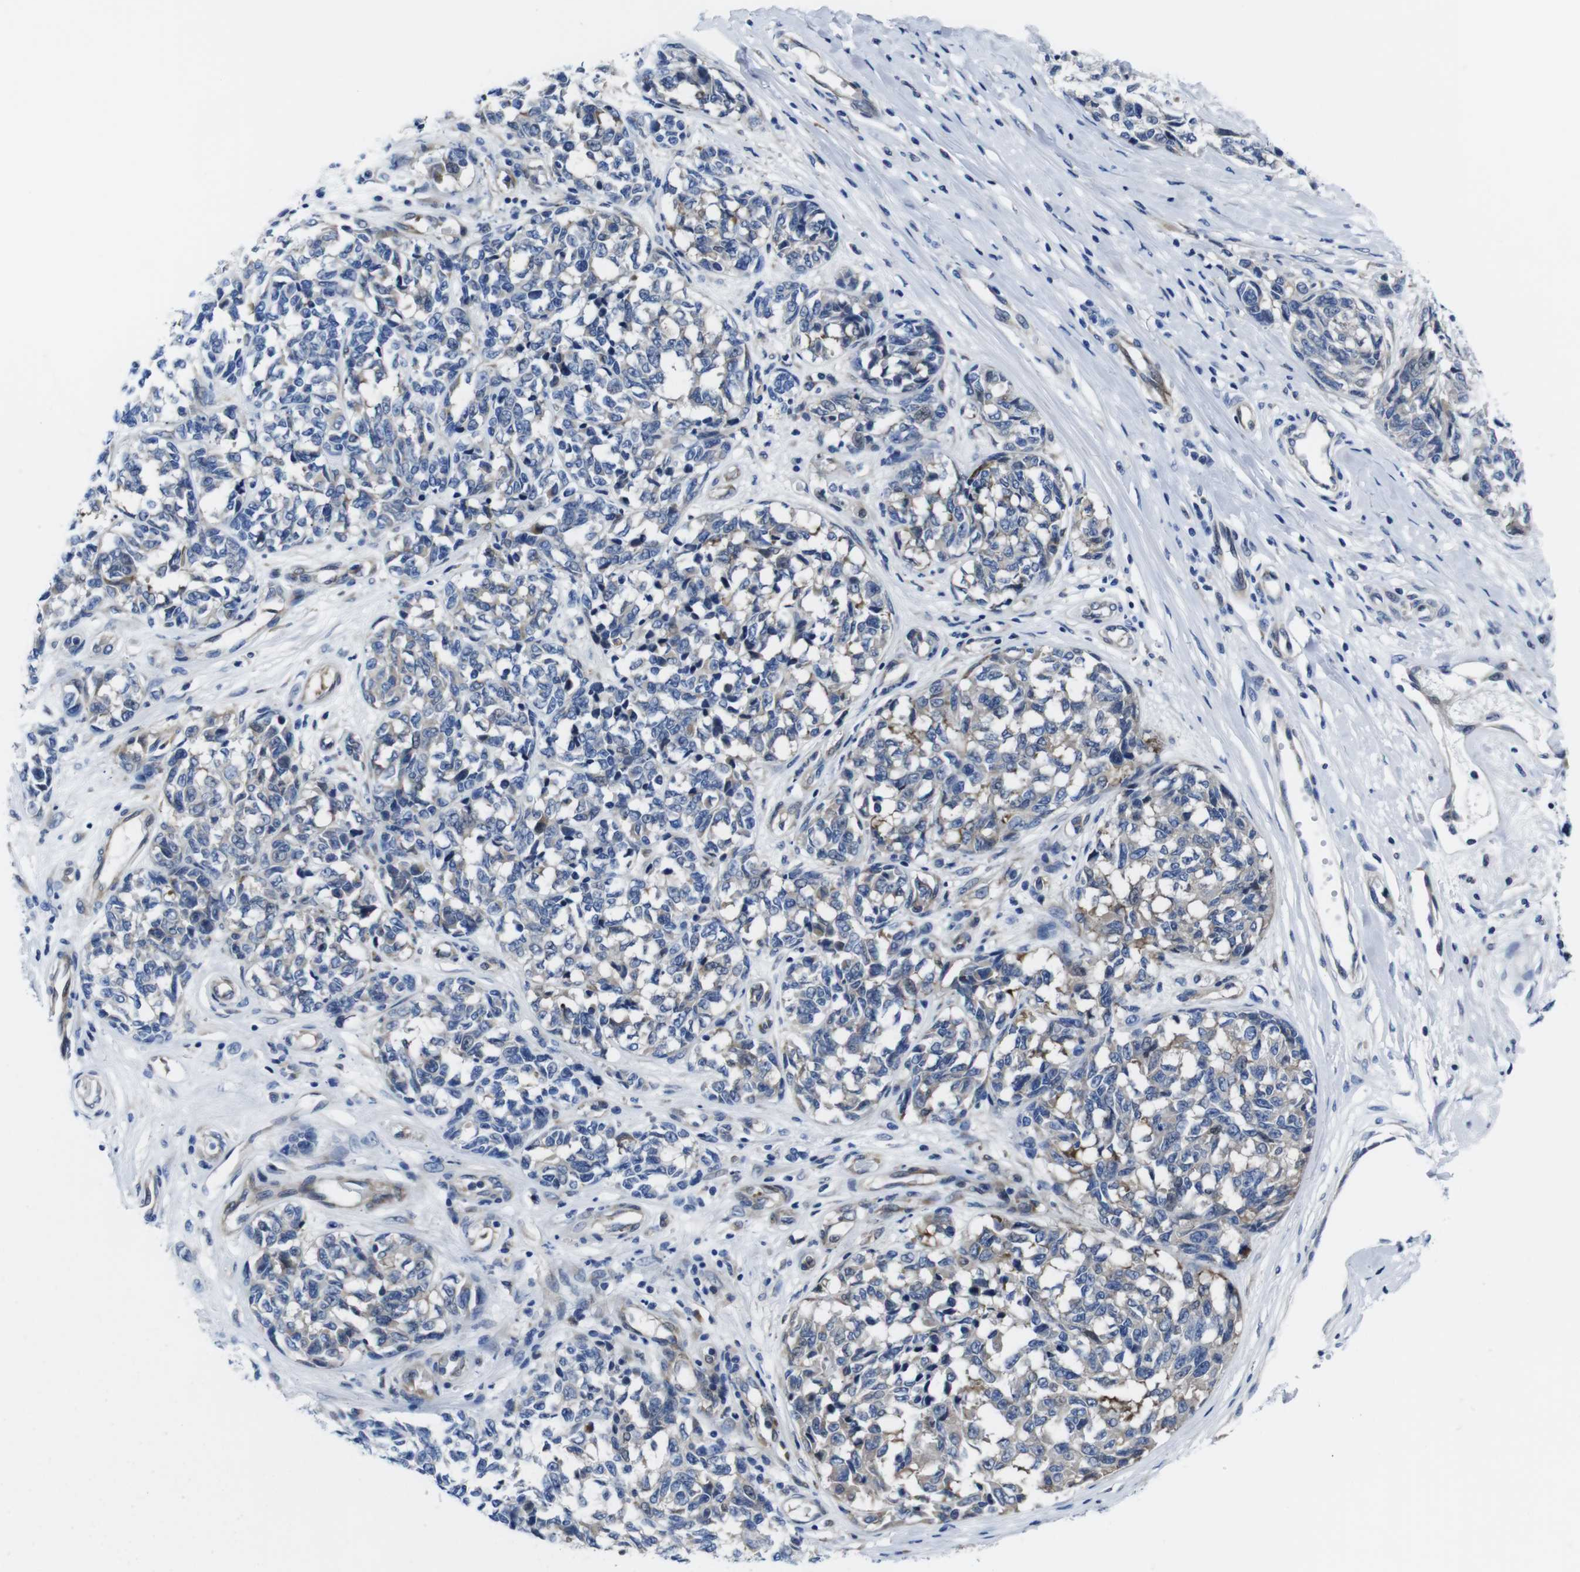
{"staining": {"intensity": "weak", "quantity": "25%-75%", "location": "cytoplasmic/membranous"}, "tissue": "melanoma", "cell_type": "Tumor cells", "image_type": "cancer", "snomed": [{"axis": "morphology", "description": "Malignant melanoma, NOS"}, {"axis": "topography", "description": "Skin"}], "caption": "IHC staining of malignant melanoma, which reveals low levels of weak cytoplasmic/membranous expression in about 25%-75% of tumor cells indicating weak cytoplasmic/membranous protein staining. The staining was performed using DAB (brown) for protein detection and nuclei were counterstained in hematoxylin (blue).", "gene": "EIF4A1", "patient": {"sex": "female", "age": 64}}